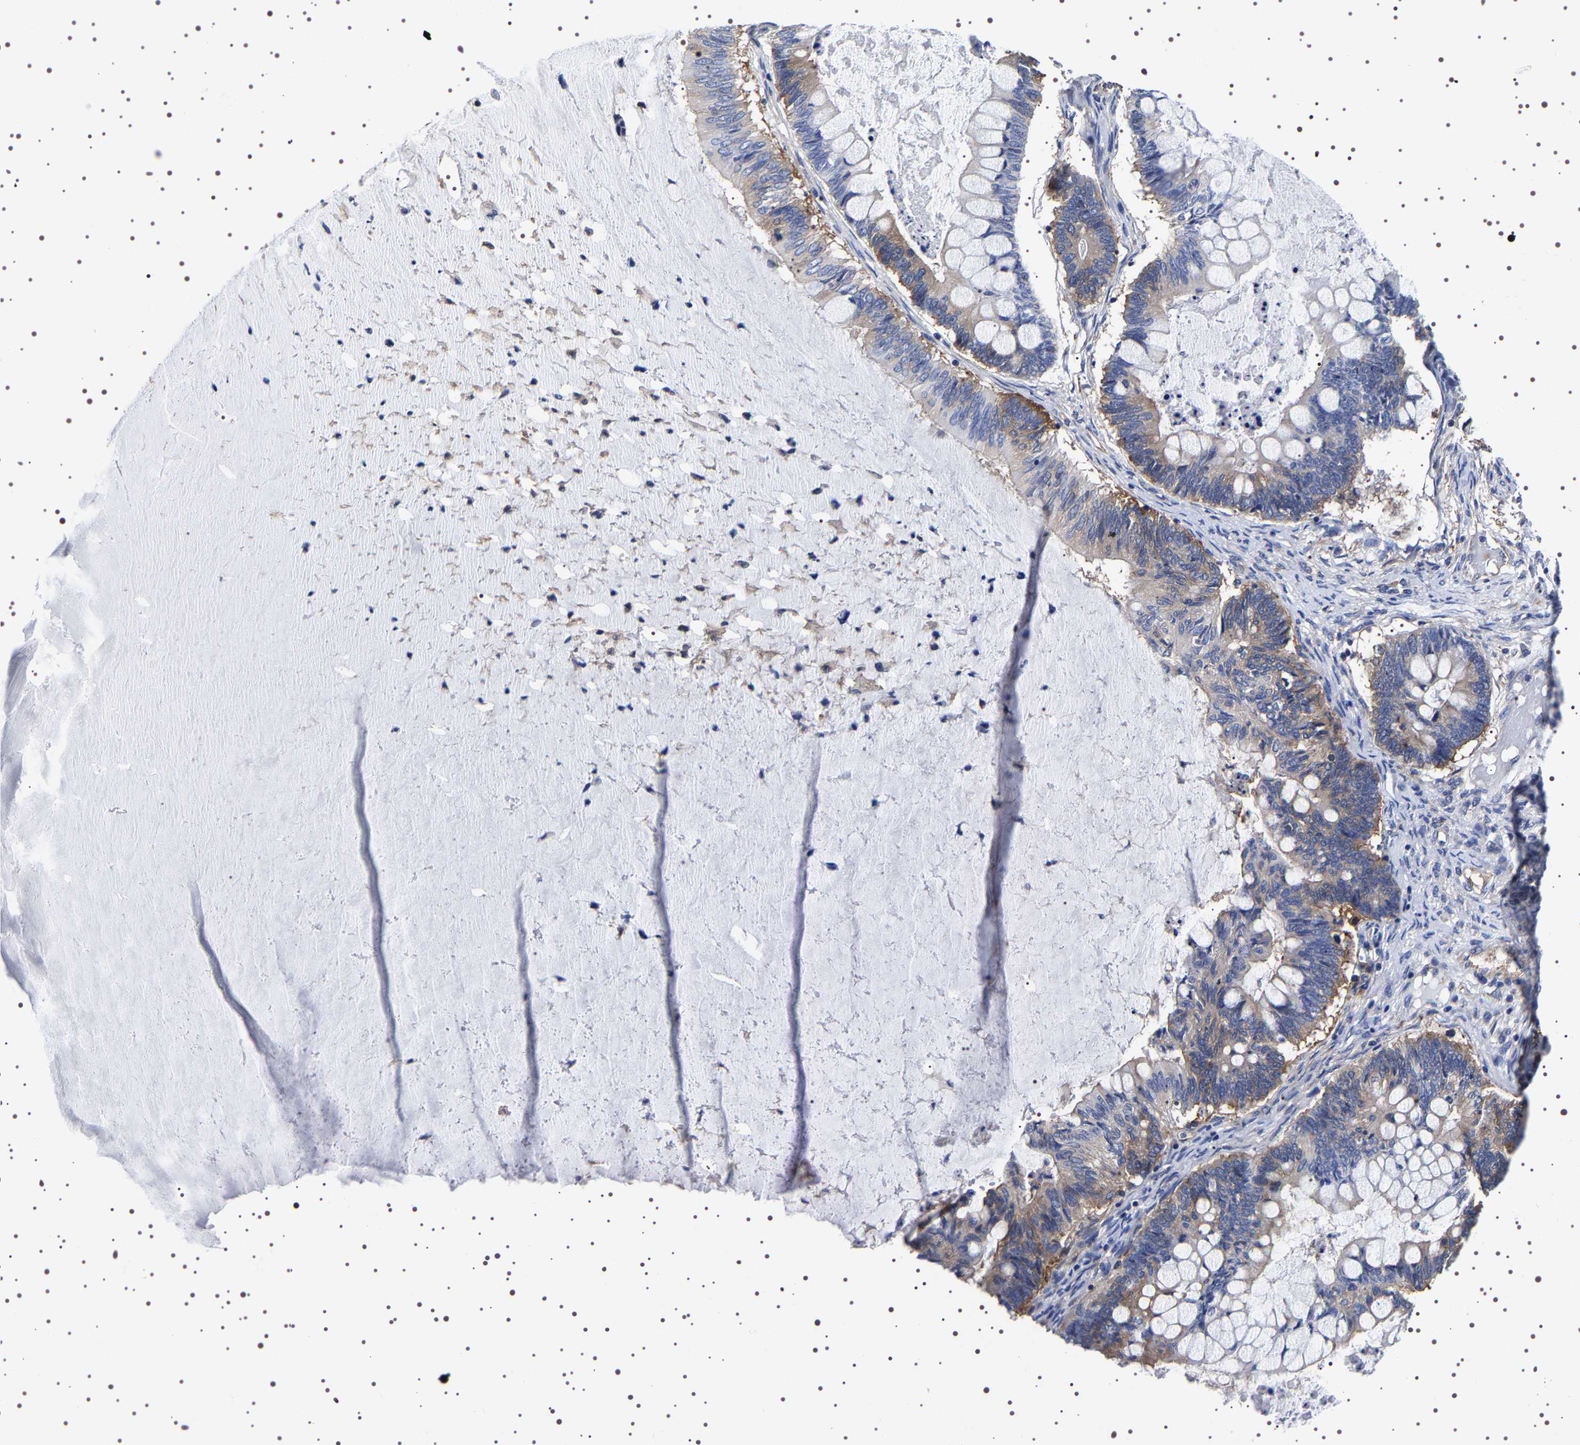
{"staining": {"intensity": "moderate", "quantity": "<25%", "location": "cytoplasmic/membranous"}, "tissue": "ovarian cancer", "cell_type": "Tumor cells", "image_type": "cancer", "snomed": [{"axis": "morphology", "description": "Cystadenocarcinoma, mucinous, NOS"}, {"axis": "topography", "description": "Ovary"}], "caption": "Protein staining reveals moderate cytoplasmic/membranous expression in about <25% of tumor cells in ovarian cancer. (Stains: DAB (3,3'-diaminobenzidine) in brown, nuclei in blue, Microscopy: brightfield microscopy at high magnification).", "gene": "DARS1", "patient": {"sex": "female", "age": 61}}